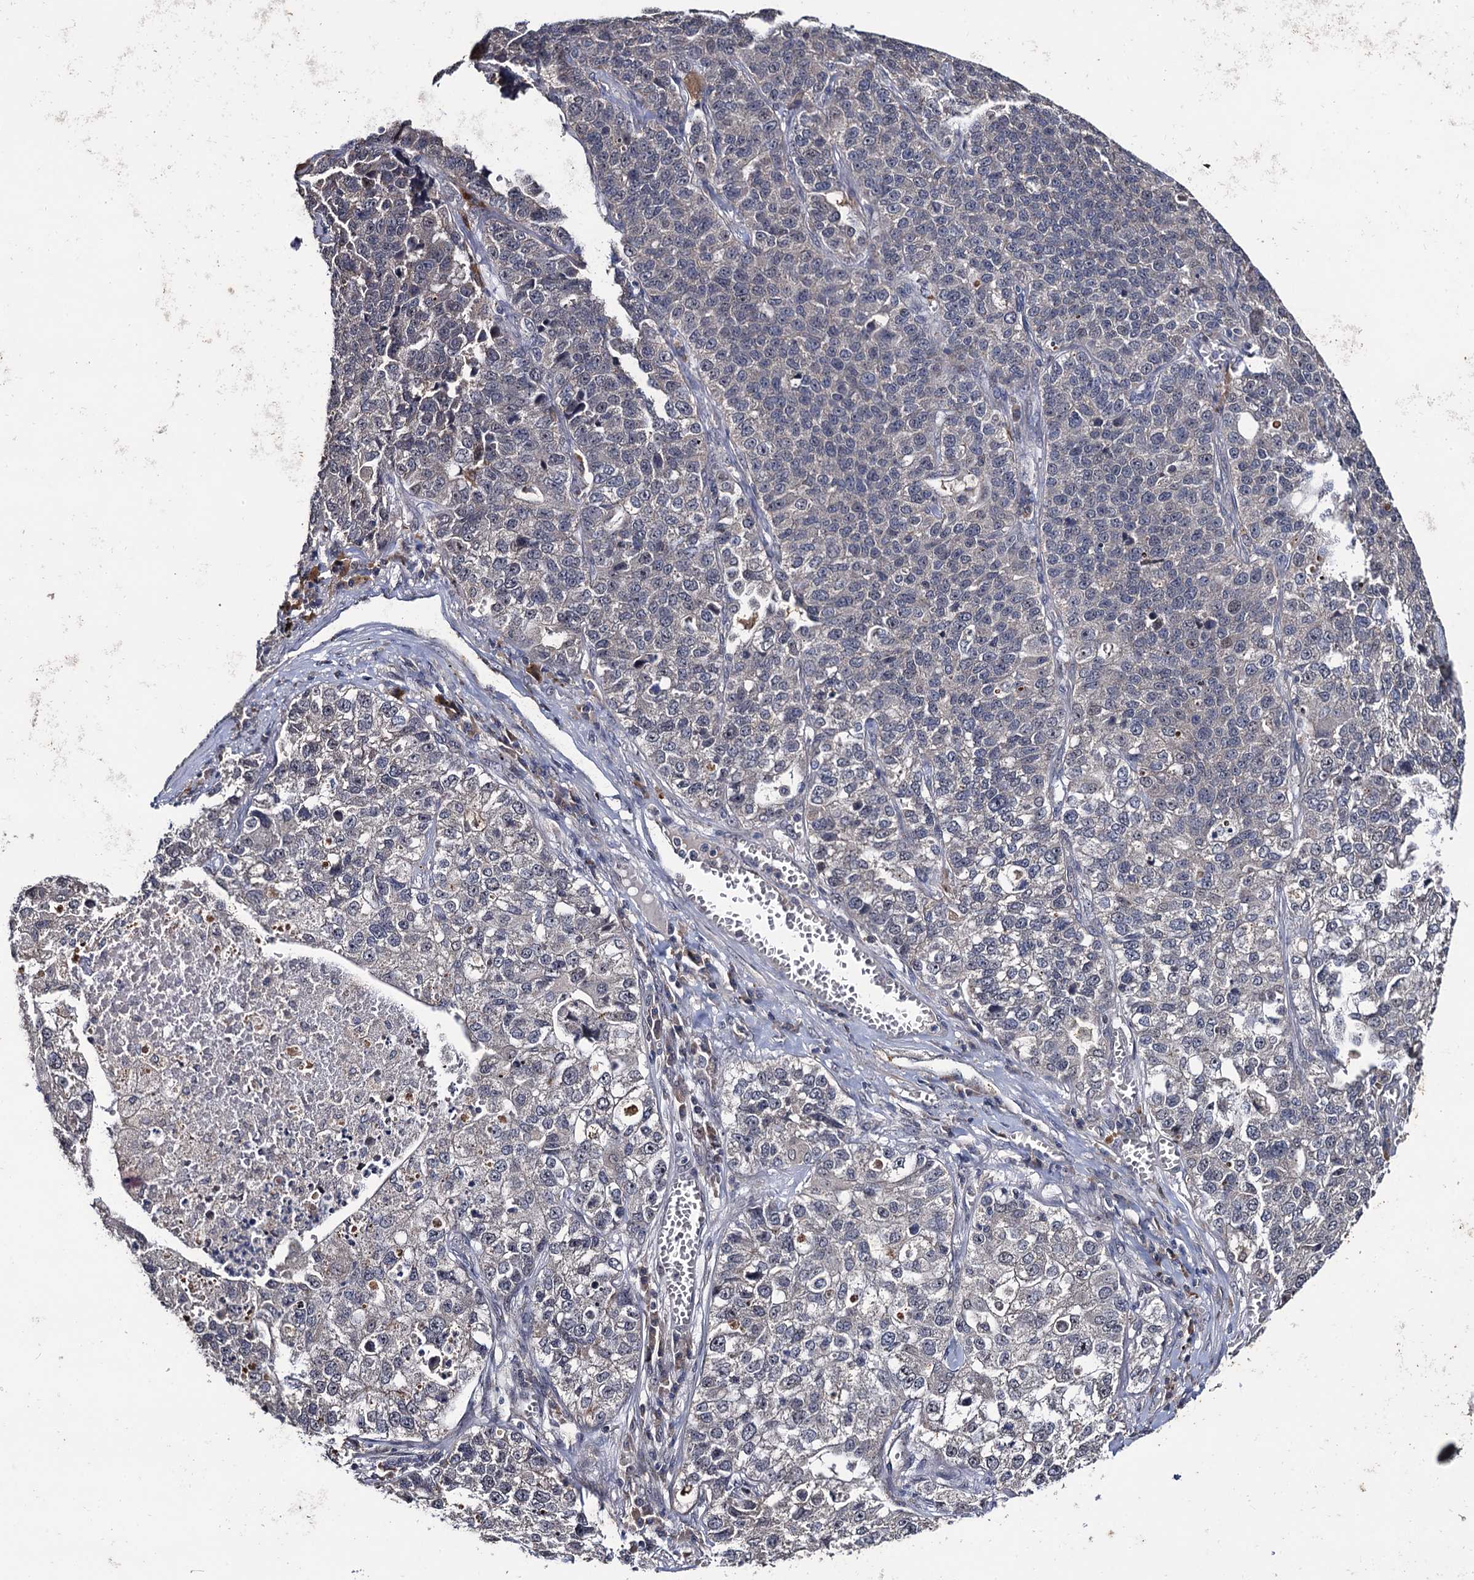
{"staining": {"intensity": "negative", "quantity": "none", "location": "none"}, "tissue": "lung cancer", "cell_type": "Tumor cells", "image_type": "cancer", "snomed": [{"axis": "morphology", "description": "Adenocarcinoma, NOS"}, {"axis": "topography", "description": "Lung"}], "caption": "The micrograph reveals no staining of tumor cells in lung cancer (adenocarcinoma).", "gene": "LRRC63", "patient": {"sex": "male", "age": 49}}